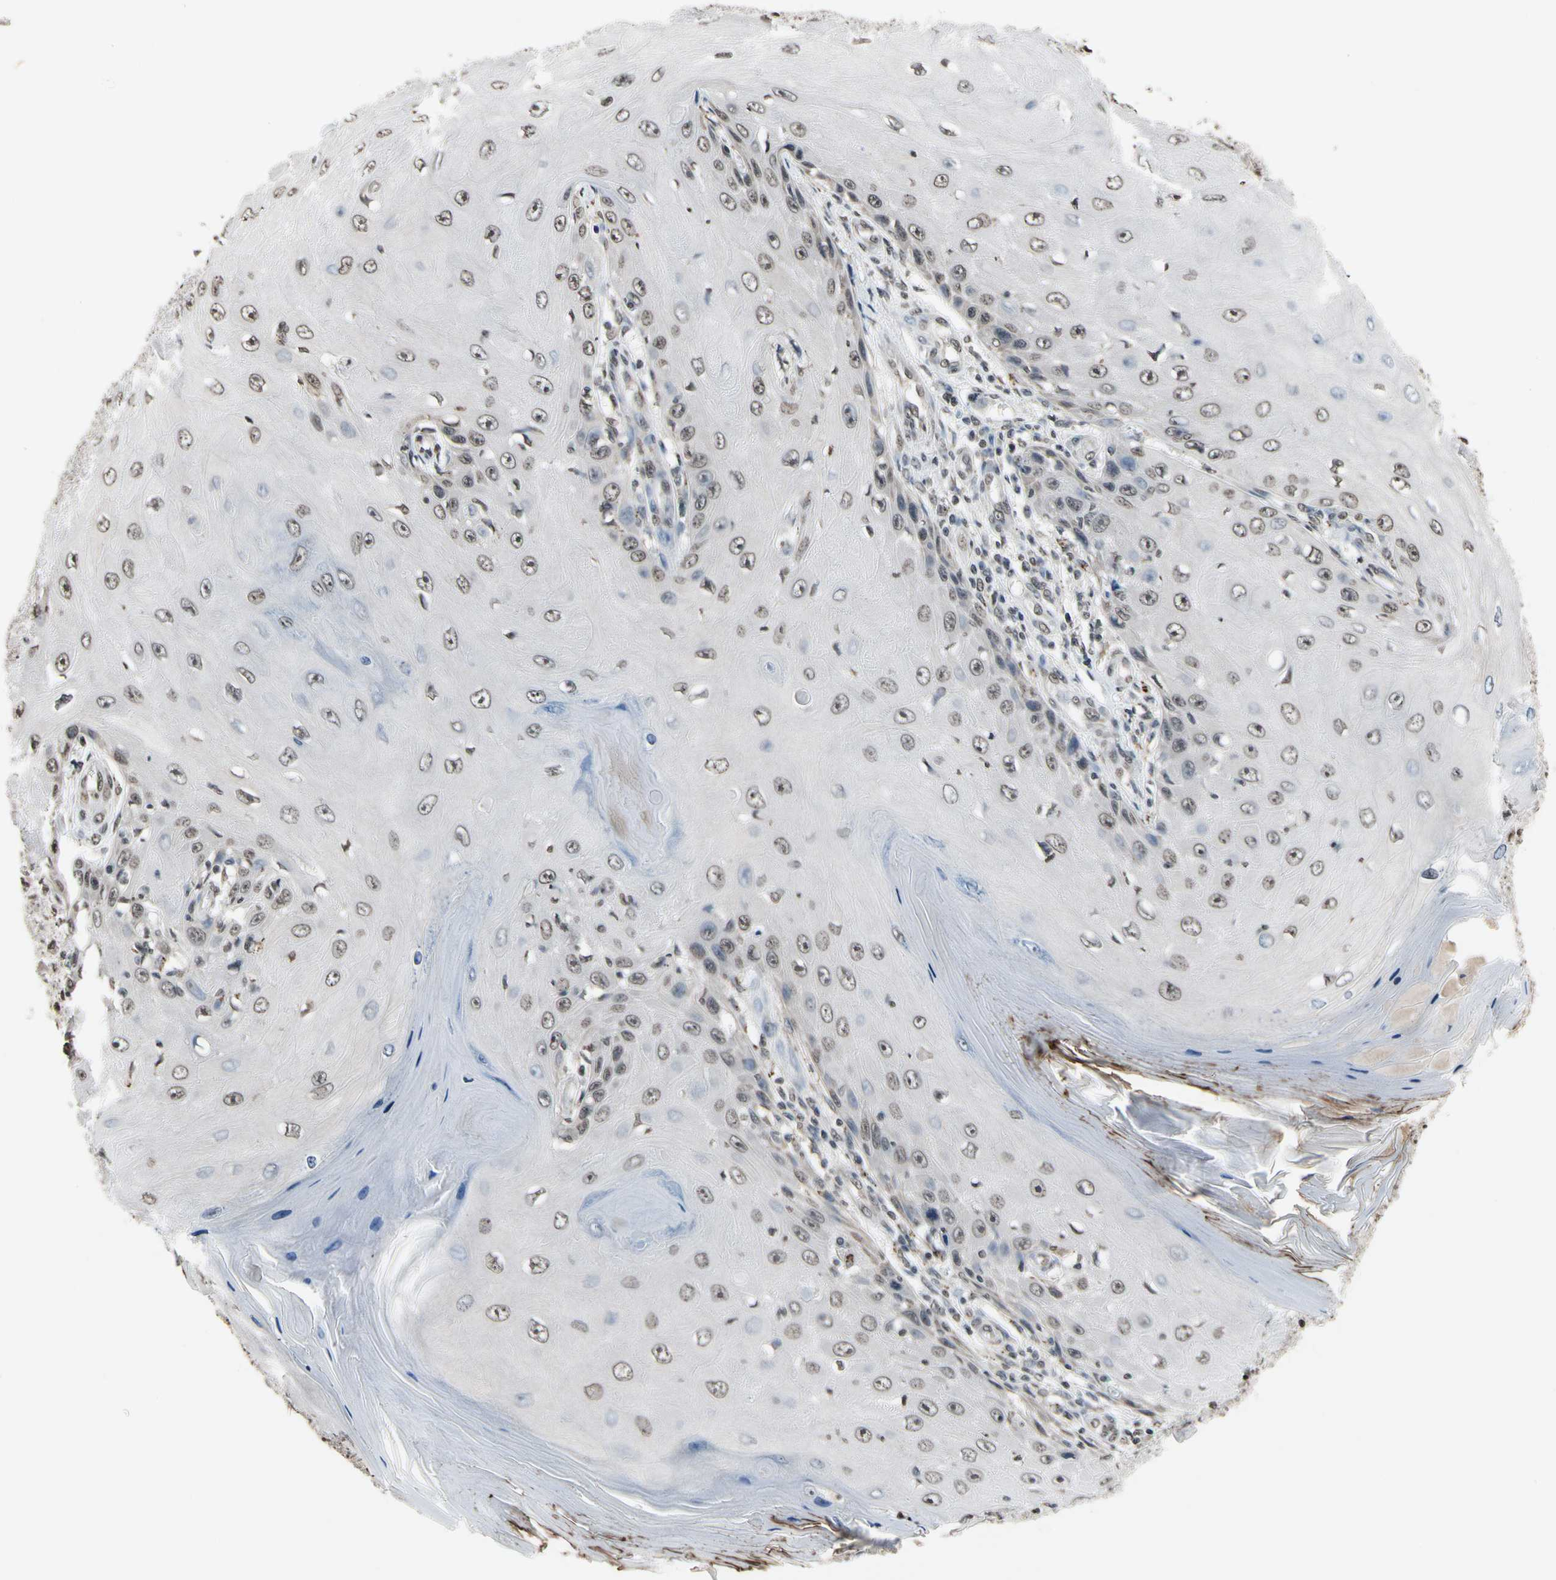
{"staining": {"intensity": "weak", "quantity": "25%-75%", "location": "nuclear"}, "tissue": "skin cancer", "cell_type": "Tumor cells", "image_type": "cancer", "snomed": [{"axis": "morphology", "description": "Squamous cell carcinoma, NOS"}, {"axis": "topography", "description": "Skin"}], "caption": "Brown immunohistochemical staining in human skin cancer shows weak nuclear expression in about 25%-75% of tumor cells.", "gene": "HIPK2", "patient": {"sex": "female", "age": 73}}